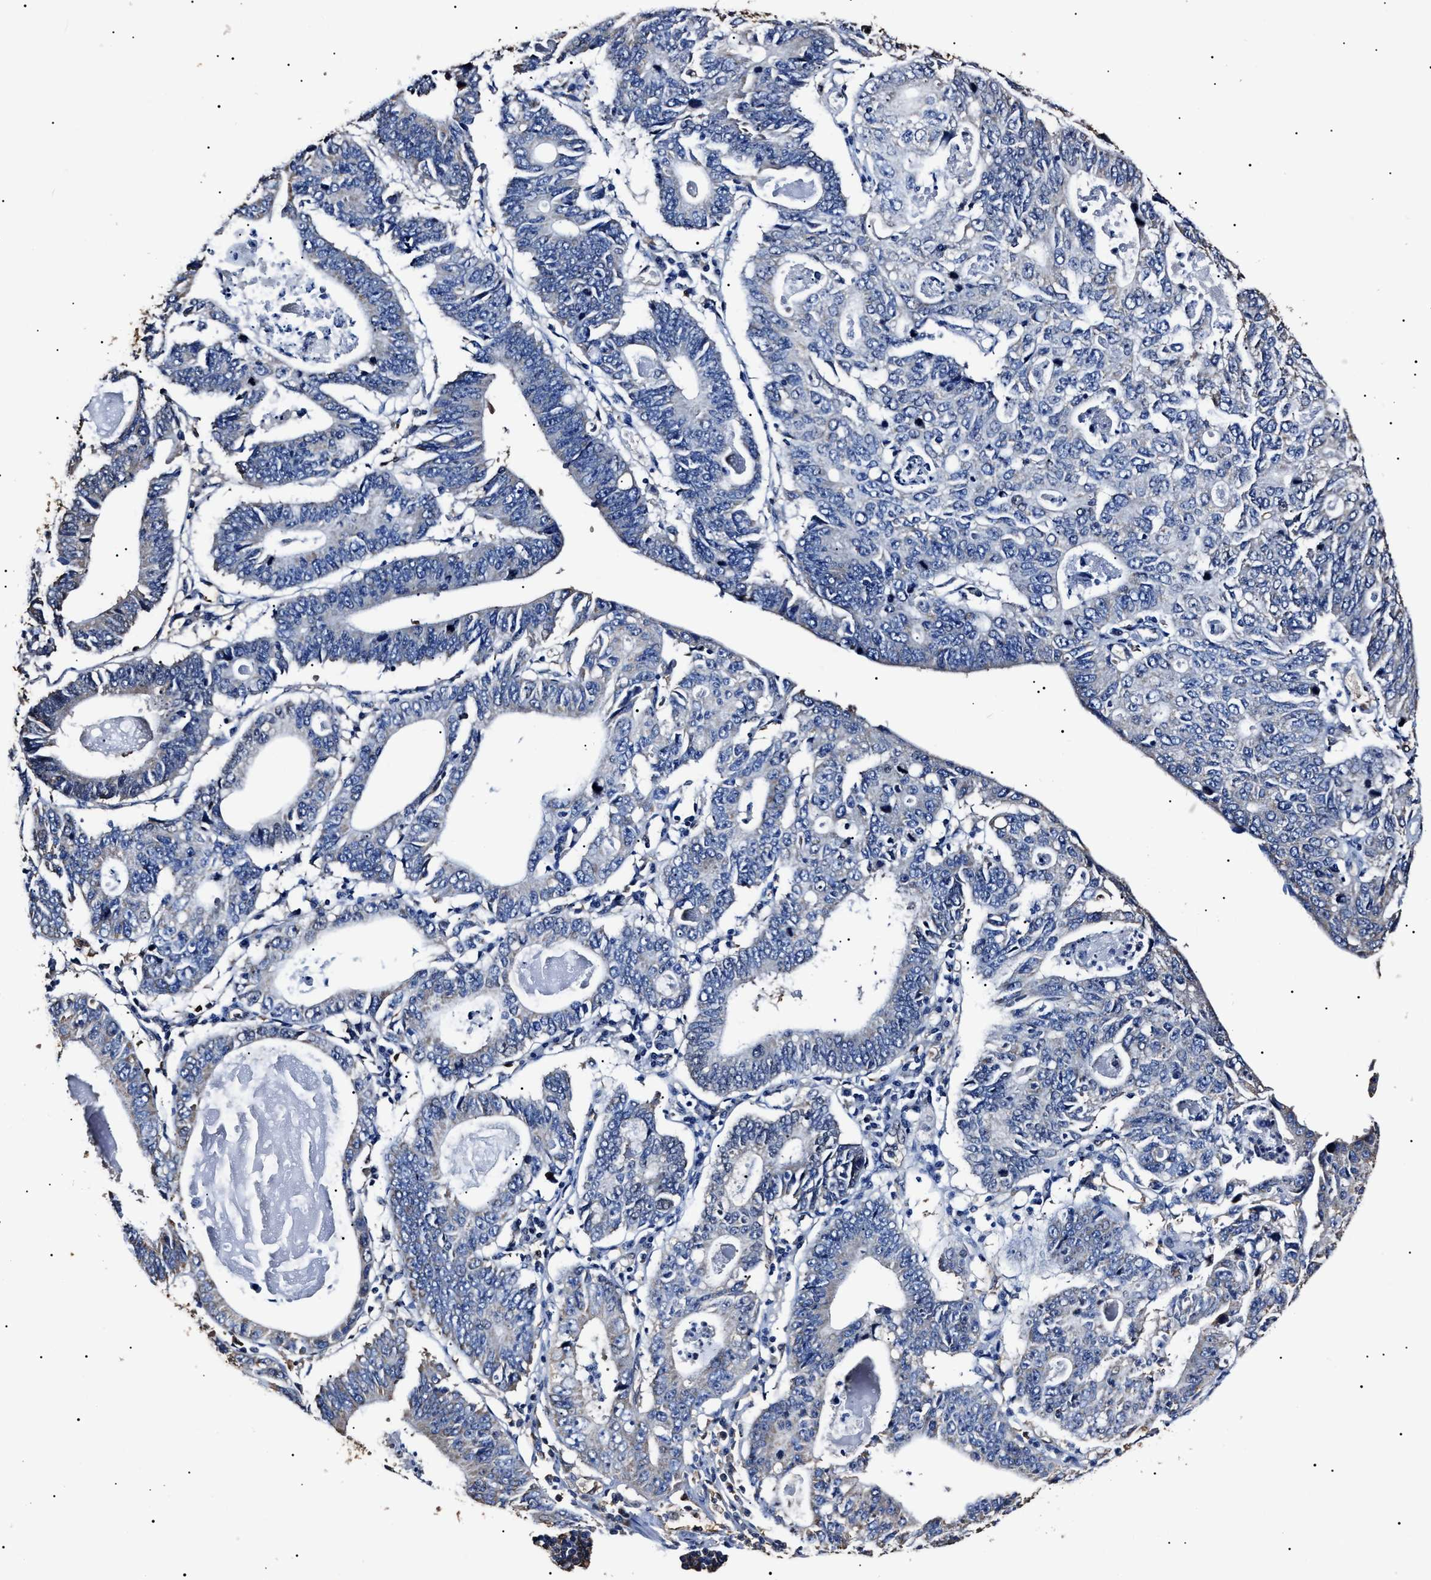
{"staining": {"intensity": "negative", "quantity": "none", "location": "none"}, "tissue": "stomach cancer", "cell_type": "Tumor cells", "image_type": "cancer", "snomed": [{"axis": "morphology", "description": "Adenocarcinoma, NOS"}, {"axis": "topography", "description": "Stomach"}], "caption": "DAB immunohistochemical staining of stomach cancer reveals no significant positivity in tumor cells. (Immunohistochemistry, brightfield microscopy, high magnification).", "gene": "ALDH1A1", "patient": {"sex": "male", "age": 59}}